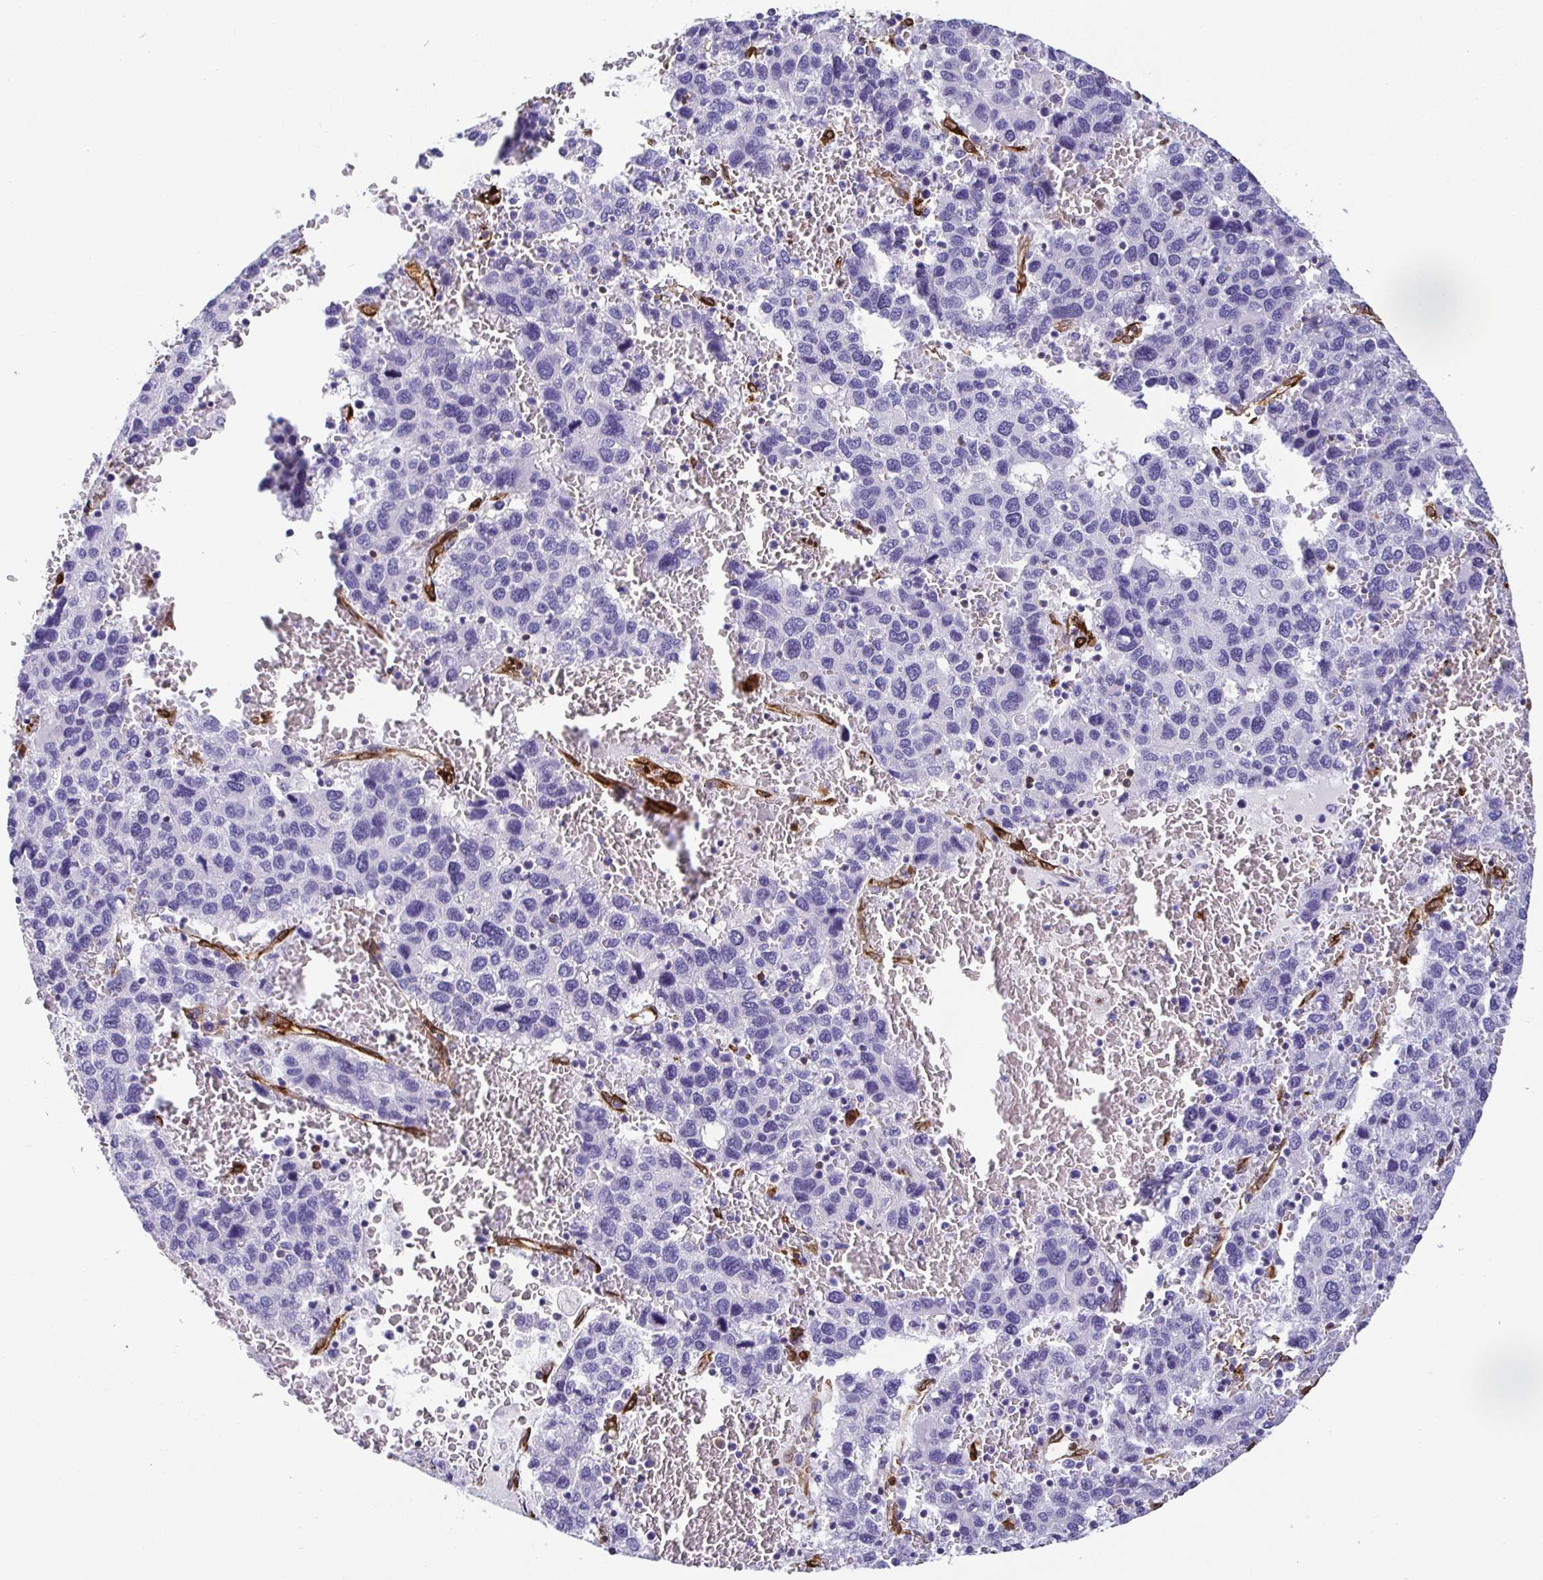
{"staining": {"intensity": "negative", "quantity": "none", "location": "none"}, "tissue": "liver cancer", "cell_type": "Tumor cells", "image_type": "cancer", "snomed": [{"axis": "morphology", "description": "Carcinoma, Hepatocellular, NOS"}, {"axis": "topography", "description": "Liver"}], "caption": "DAB immunohistochemical staining of hepatocellular carcinoma (liver) shows no significant expression in tumor cells.", "gene": "TP53I11", "patient": {"sex": "male", "age": 69}}